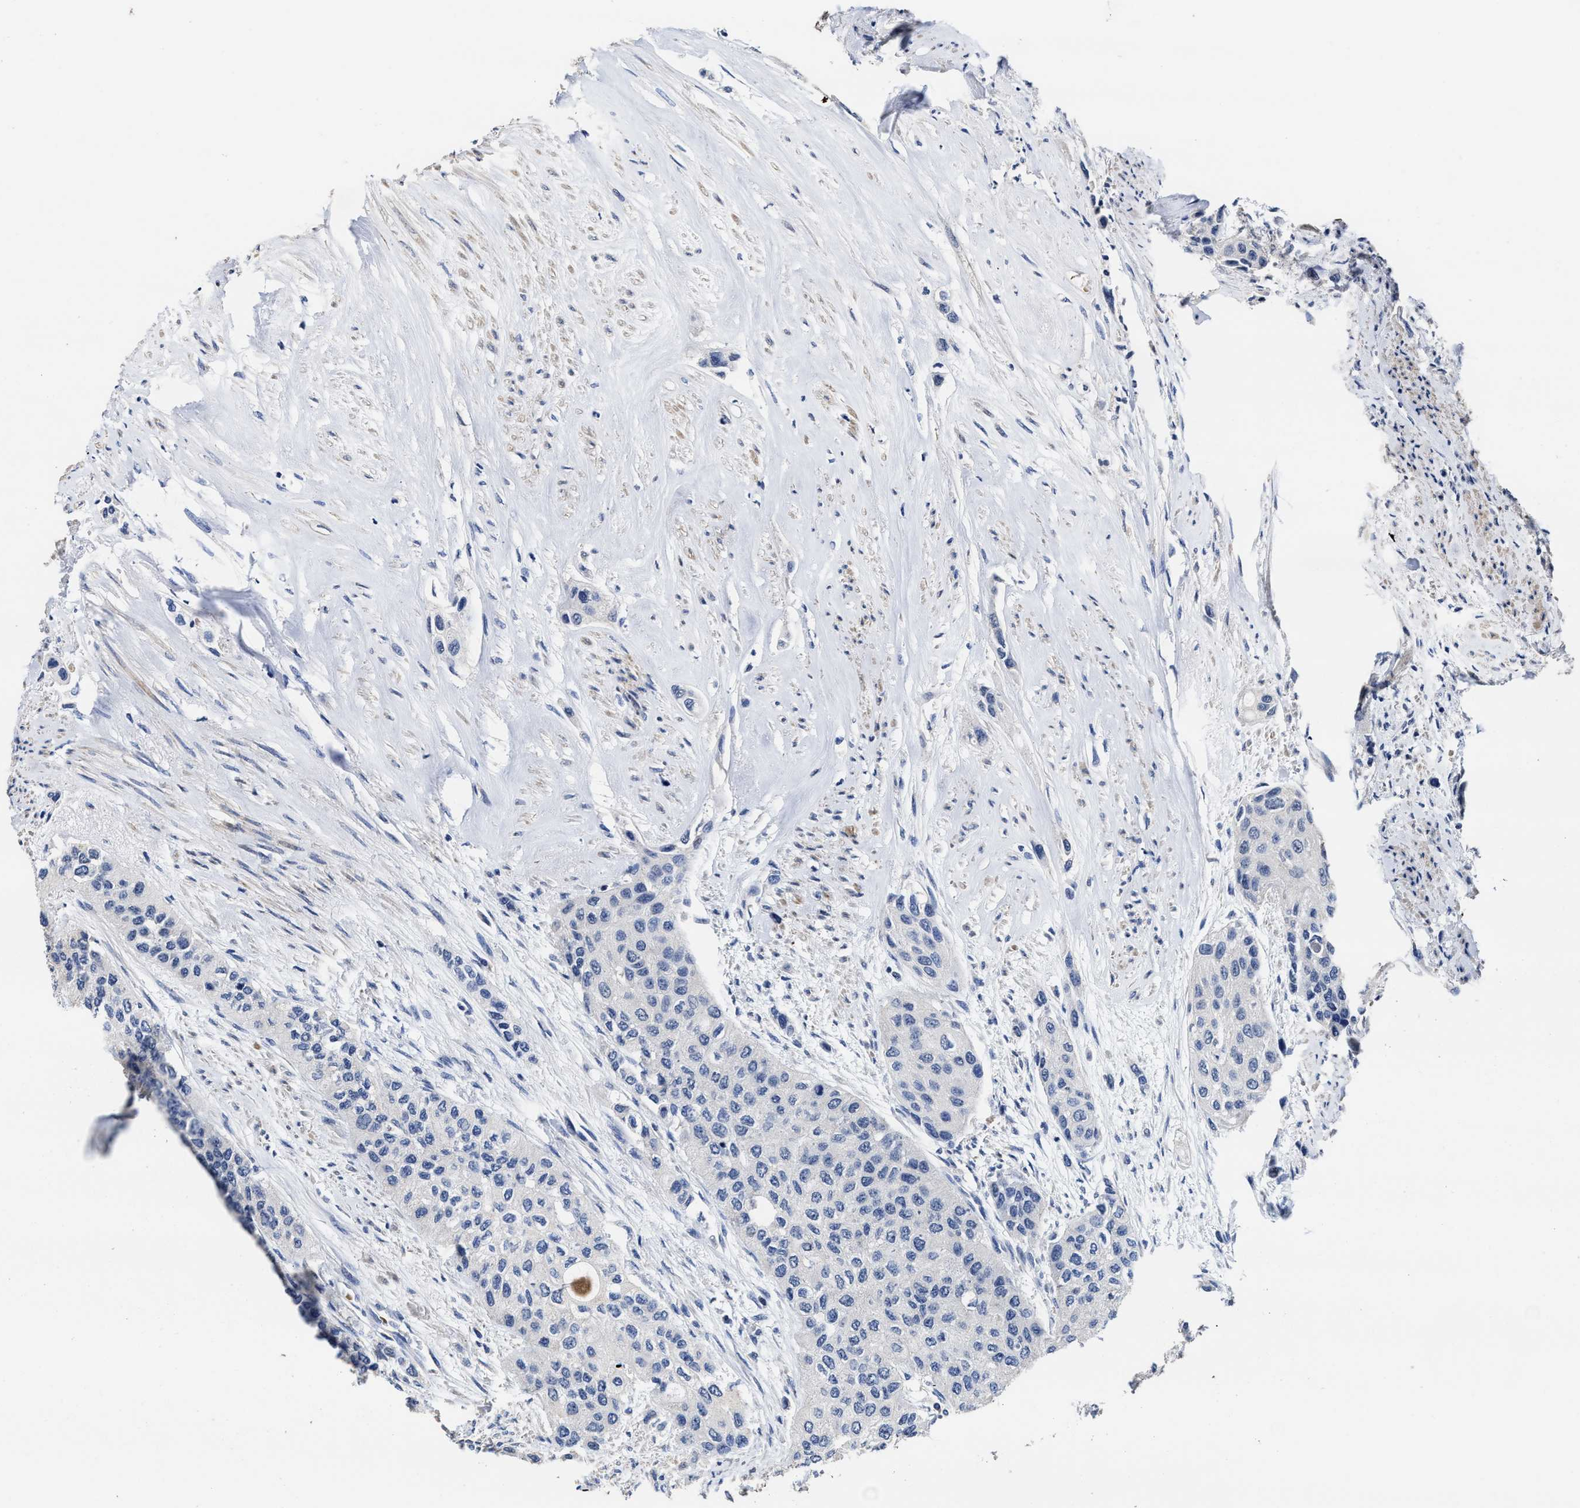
{"staining": {"intensity": "negative", "quantity": "none", "location": "none"}, "tissue": "urothelial cancer", "cell_type": "Tumor cells", "image_type": "cancer", "snomed": [{"axis": "morphology", "description": "Urothelial carcinoma, High grade"}, {"axis": "topography", "description": "Urinary bladder"}], "caption": "A high-resolution micrograph shows immunohistochemistry staining of urothelial carcinoma (high-grade), which demonstrates no significant expression in tumor cells.", "gene": "ZFAT", "patient": {"sex": "female", "age": 56}}